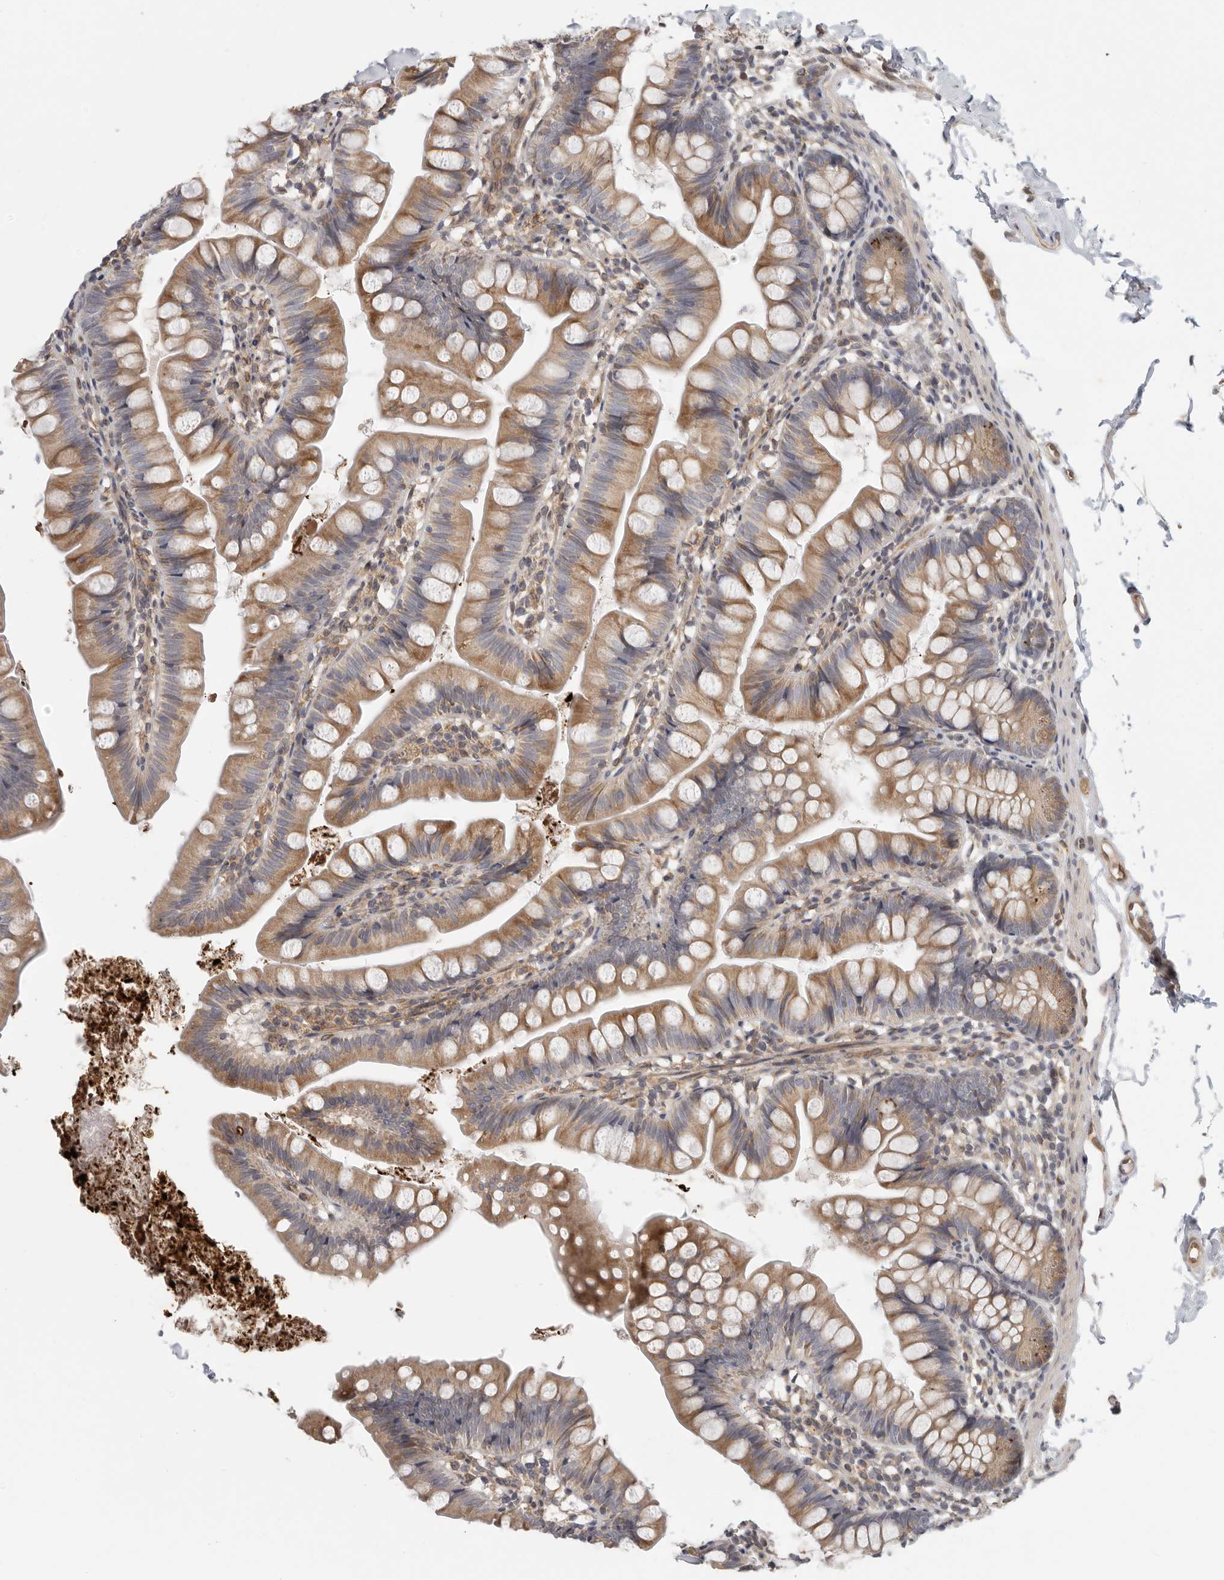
{"staining": {"intensity": "moderate", "quantity": ">75%", "location": "cytoplasmic/membranous"}, "tissue": "small intestine", "cell_type": "Glandular cells", "image_type": "normal", "snomed": [{"axis": "morphology", "description": "Normal tissue, NOS"}, {"axis": "topography", "description": "Small intestine"}], "caption": "Human small intestine stained for a protein (brown) exhibits moderate cytoplasmic/membranous positive expression in approximately >75% of glandular cells.", "gene": "BCAP29", "patient": {"sex": "male", "age": 7}}